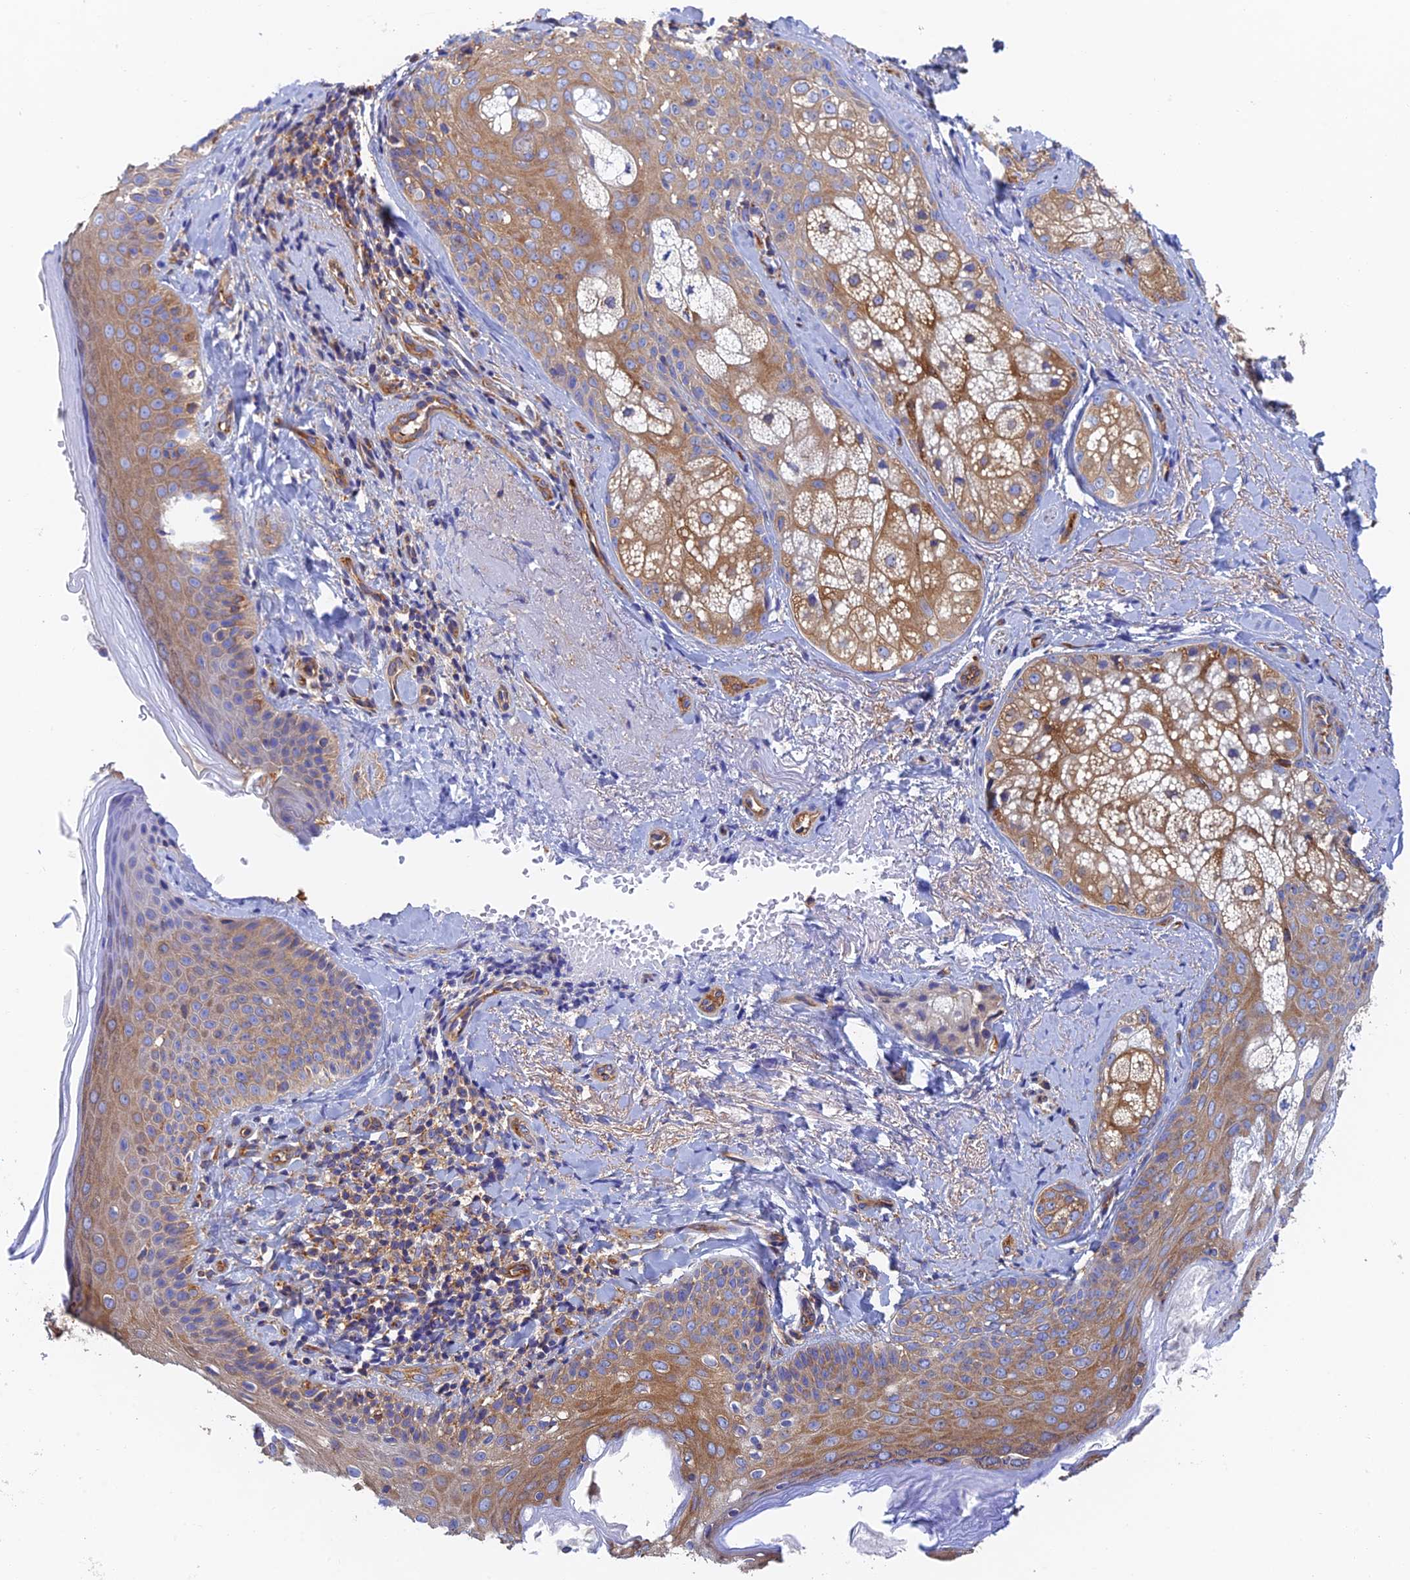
{"staining": {"intensity": "moderate", "quantity": ">75%", "location": "cytoplasmic/membranous"}, "tissue": "skin", "cell_type": "Fibroblasts", "image_type": "normal", "snomed": [{"axis": "morphology", "description": "Normal tissue, NOS"}, {"axis": "topography", "description": "Skin"}], "caption": "The image shows immunohistochemical staining of benign skin. There is moderate cytoplasmic/membranous staining is appreciated in approximately >75% of fibroblasts.", "gene": "DCTN2", "patient": {"sex": "male", "age": 57}}